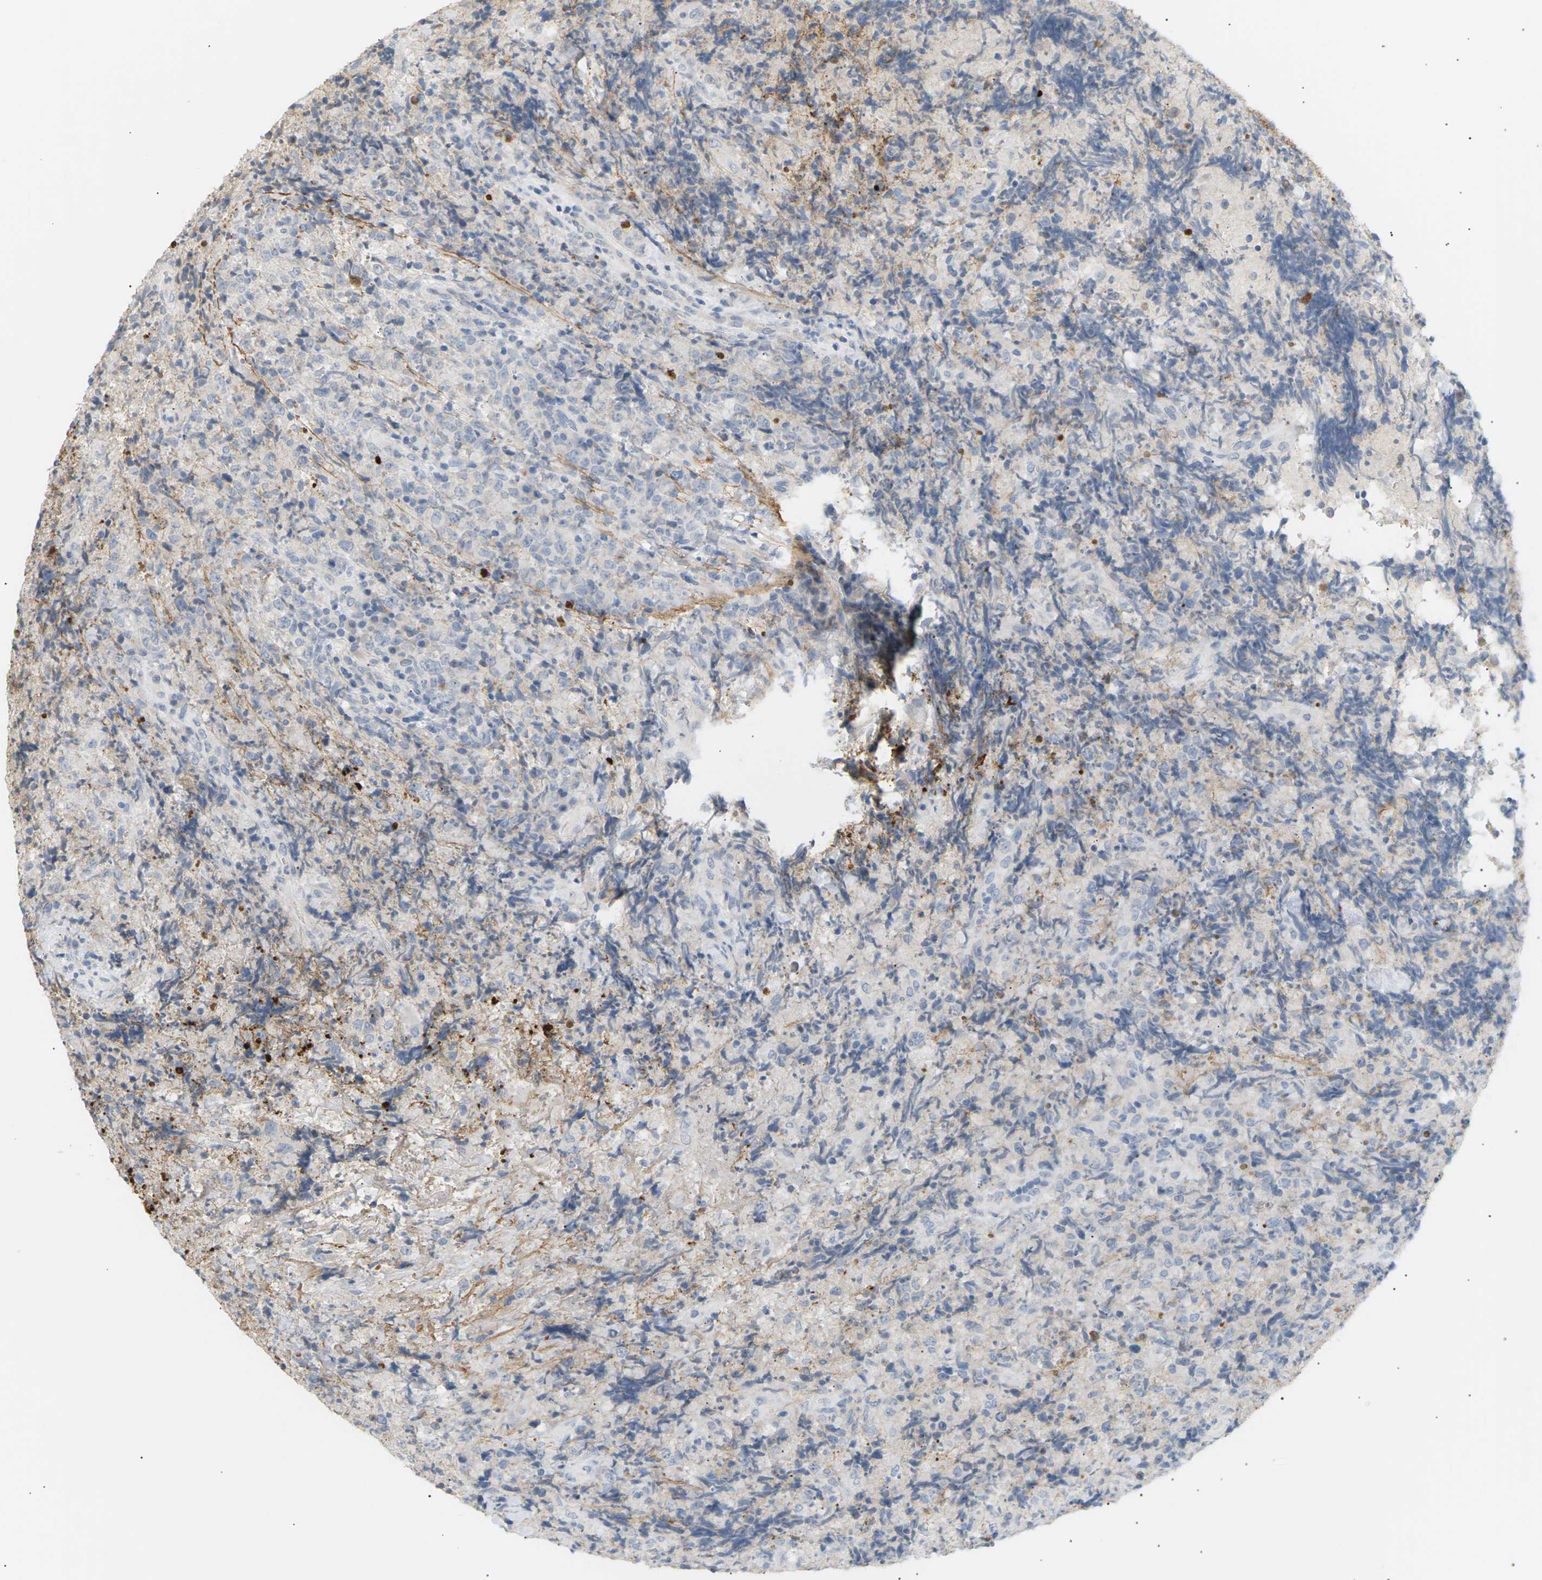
{"staining": {"intensity": "negative", "quantity": "none", "location": "none"}, "tissue": "lymphoma", "cell_type": "Tumor cells", "image_type": "cancer", "snomed": [{"axis": "morphology", "description": "Malignant lymphoma, non-Hodgkin's type, High grade"}, {"axis": "topography", "description": "Tonsil"}], "caption": "Immunohistochemistry image of neoplastic tissue: lymphoma stained with DAB reveals no significant protein expression in tumor cells.", "gene": "CLU", "patient": {"sex": "female", "age": 36}}